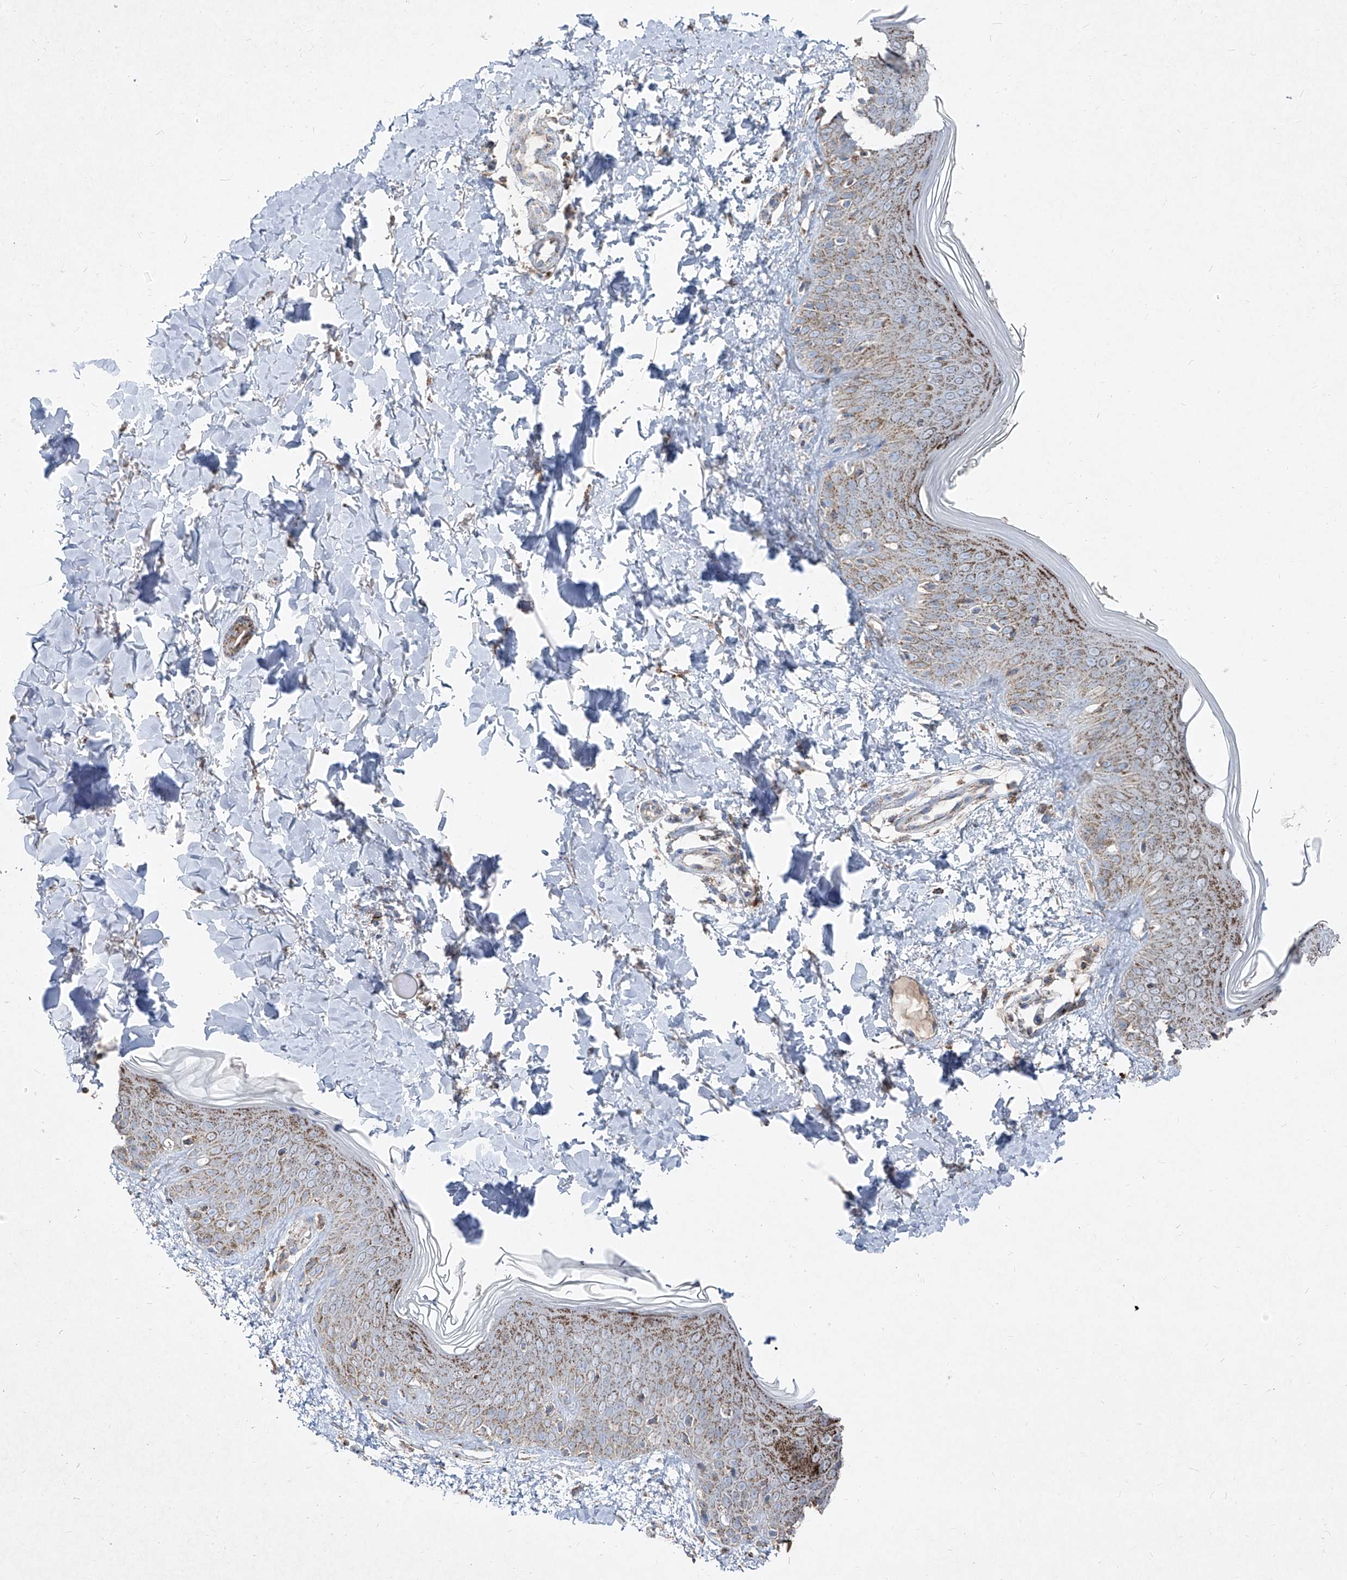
{"staining": {"intensity": "moderate", "quantity": ">75%", "location": "cytoplasmic/membranous"}, "tissue": "skin", "cell_type": "Fibroblasts", "image_type": "normal", "snomed": [{"axis": "morphology", "description": "Normal tissue, NOS"}, {"axis": "topography", "description": "Skin"}], "caption": "This histopathology image demonstrates normal skin stained with IHC to label a protein in brown. The cytoplasmic/membranous of fibroblasts show moderate positivity for the protein. Nuclei are counter-stained blue.", "gene": "ABCD3", "patient": {"sex": "male", "age": 37}}